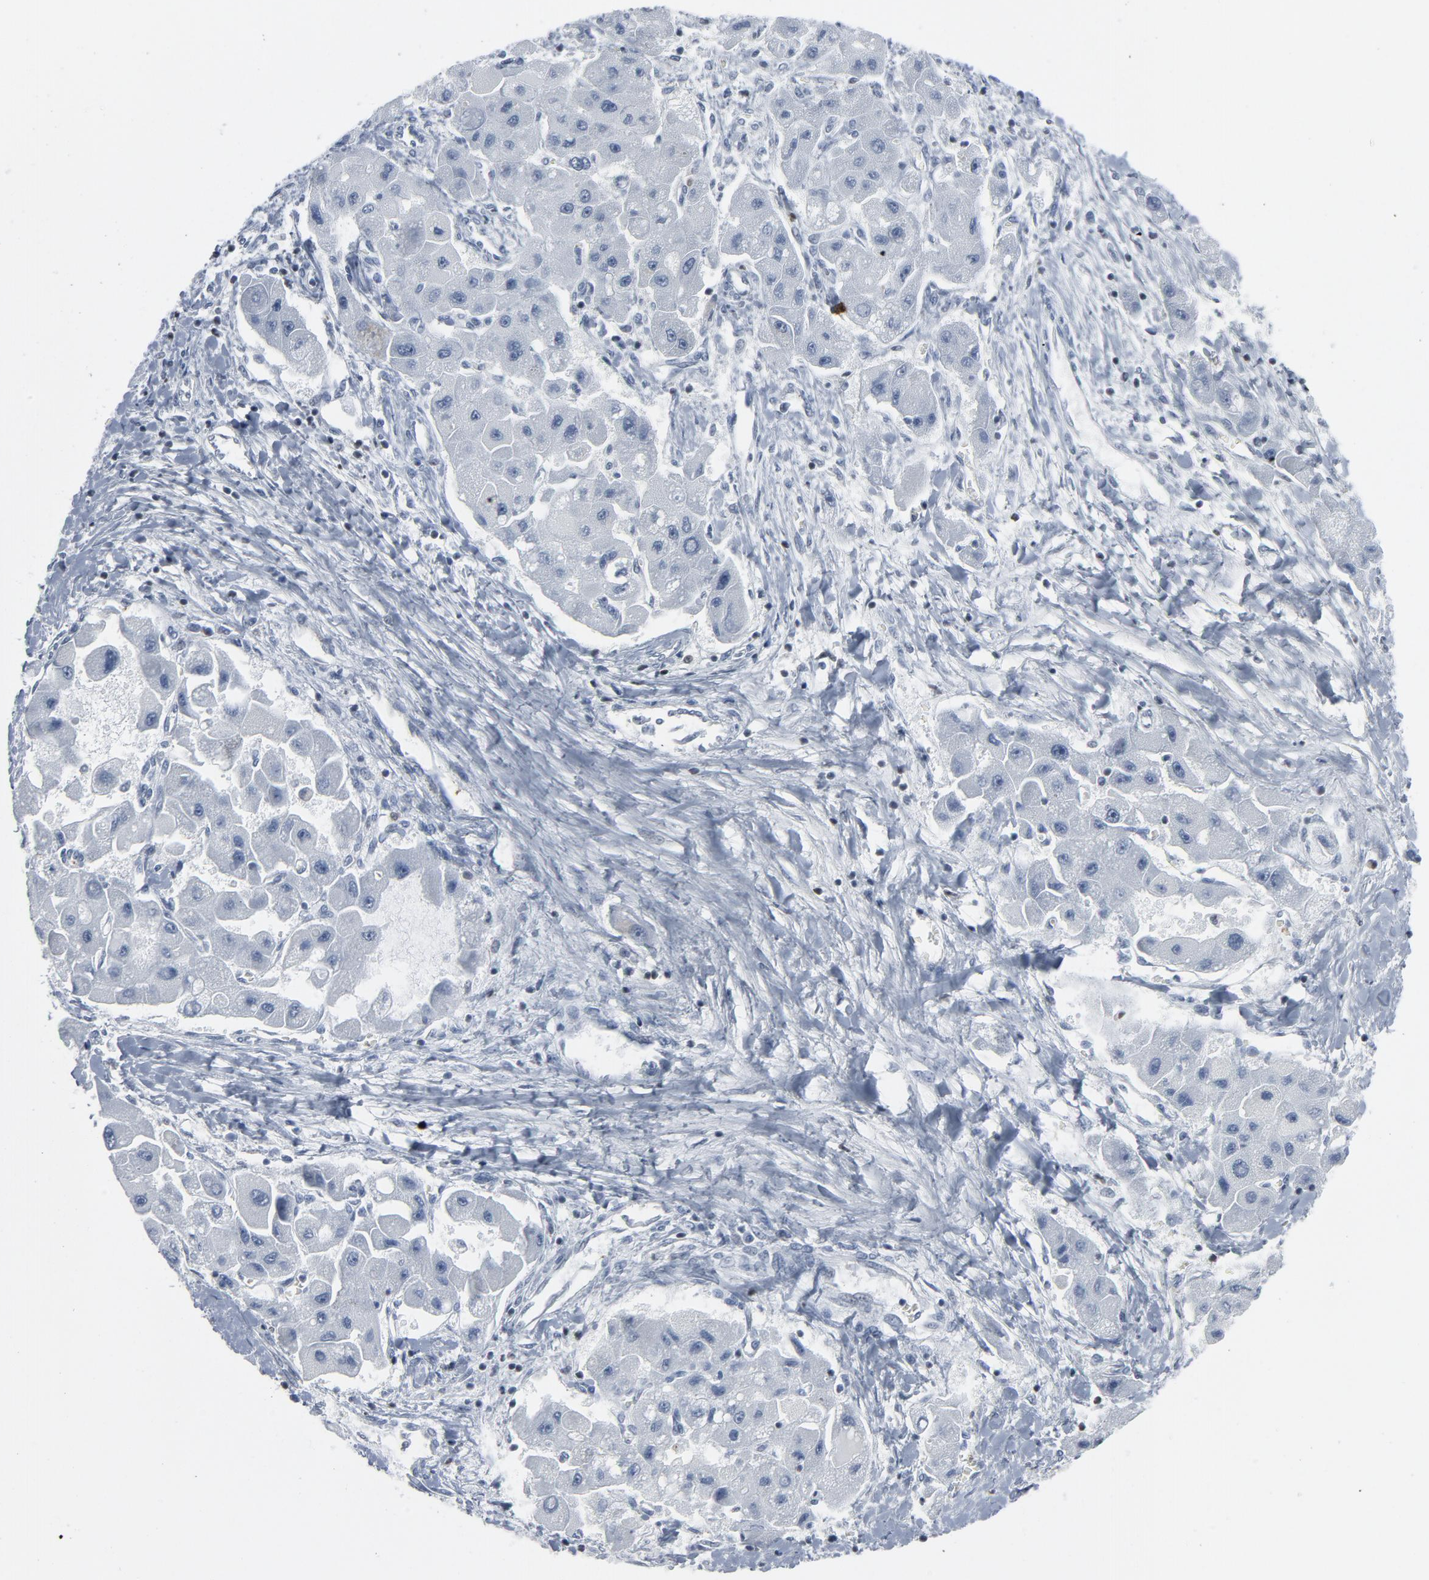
{"staining": {"intensity": "negative", "quantity": "none", "location": "none"}, "tissue": "liver cancer", "cell_type": "Tumor cells", "image_type": "cancer", "snomed": [{"axis": "morphology", "description": "Carcinoma, Hepatocellular, NOS"}, {"axis": "topography", "description": "Liver"}], "caption": "The immunohistochemistry histopathology image has no significant positivity in tumor cells of liver cancer tissue. Brightfield microscopy of immunohistochemistry stained with DAB (brown) and hematoxylin (blue), captured at high magnification.", "gene": "STAT5A", "patient": {"sex": "male", "age": 24}}